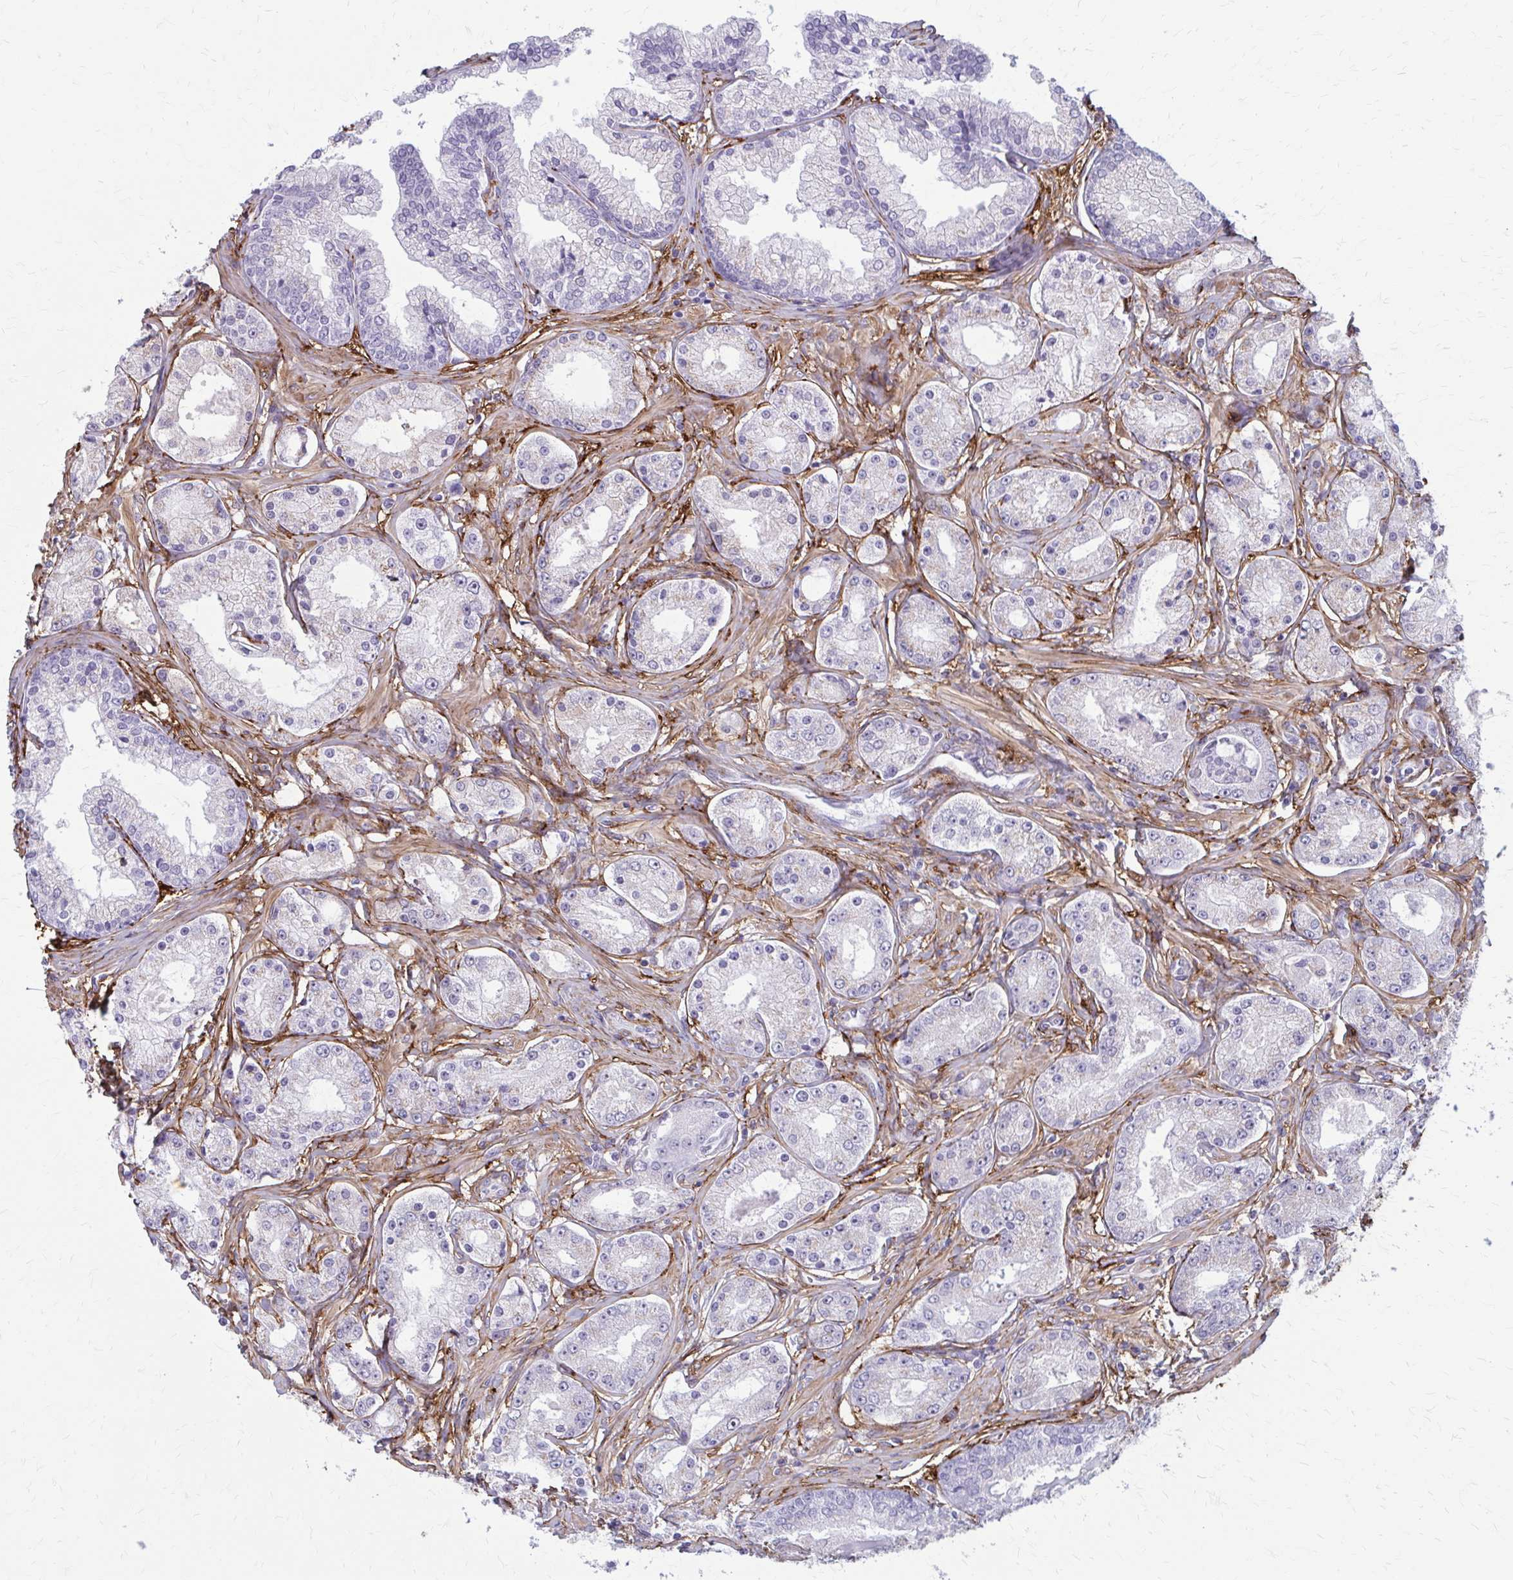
{"staining": {"intensity": "negative", "quantity": "none", "location": "none"}, "tissue": "prostate cancer", "cell_type": "Tumor cells", "image_type": "cancer", "snomed": [{"axis": "morphology", "description": "Adenocarcinoma, High grade"}, {"axis": "topography", "description": "Prostate"}], "caption": "Protein analysis of prostate adenocarcinoma (high-grade) demonstrates no significant positivity in tumor cells. Brightfield microscopy of immunohistochemistry stained with DAB (brown) and hematoxylin (blue), captured at high magnification.", "gene": "AKAP12", "patient": {"sex": "male", "age": 66}}